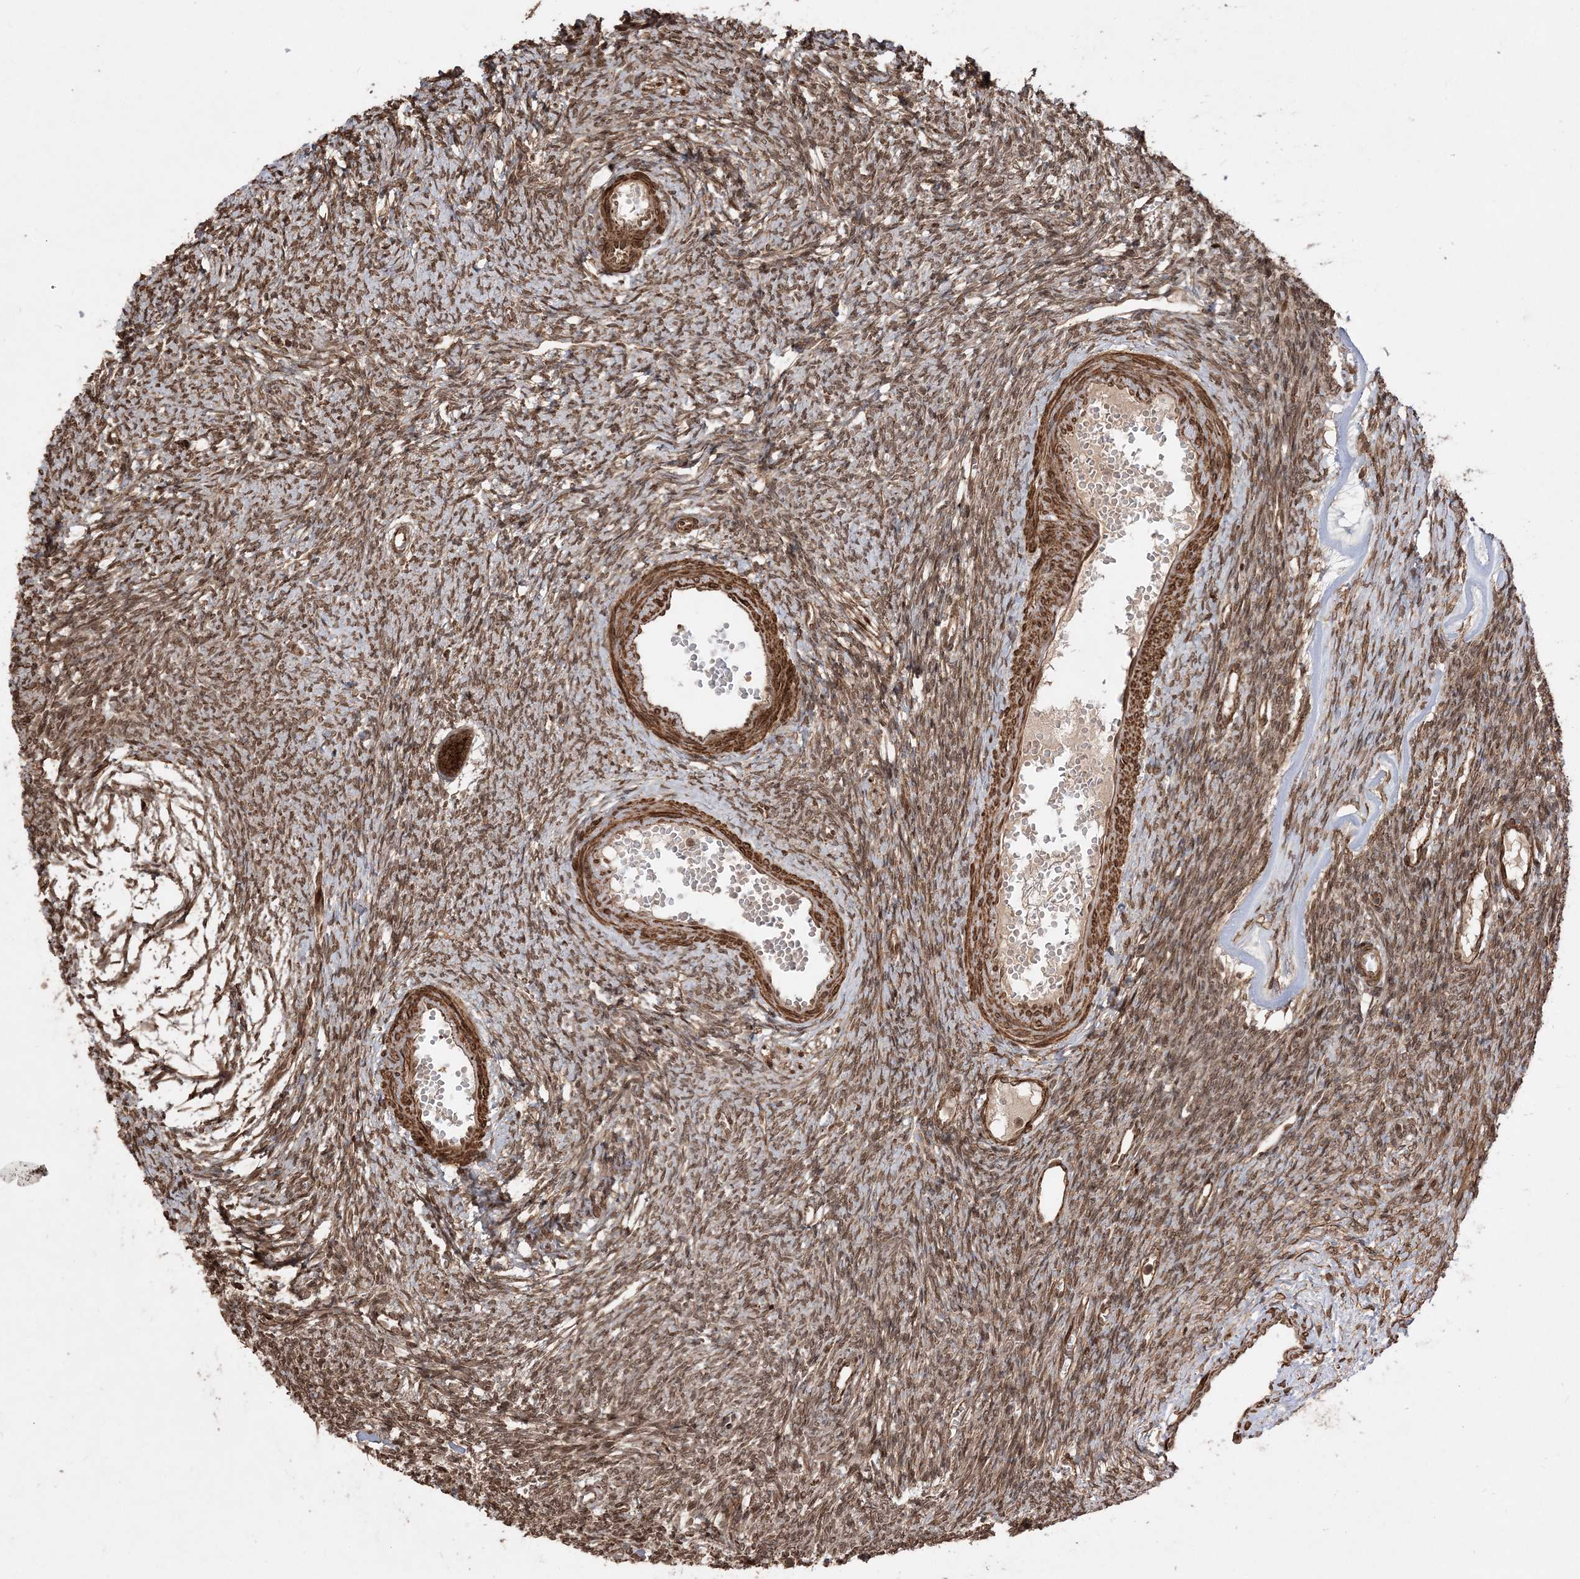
{"staining": {"intensity": "strong", "quantity": ">75%", "location": "cytoplasmic/membranous,nuclear"}, "tissue": "ovary", "cell_type": "Follicle cells", "image_type": "normal", "snomed": [{"axis": "morphology", "description": "Normal tissue, NOS"}, {"axis": "morphology", "description": "Cyst, NOS"}, {"axis": "topography", "description": "Ovary"}], "caption": "Strong cytoplasmic/membranous,nuclear staining for a protein is appreciated in approximately >75% of follicle cells of benign ovary using immunohistochemistry (IHC).", "gene": "ETAA1", "patient": {"sex": "female", "age": 33}}